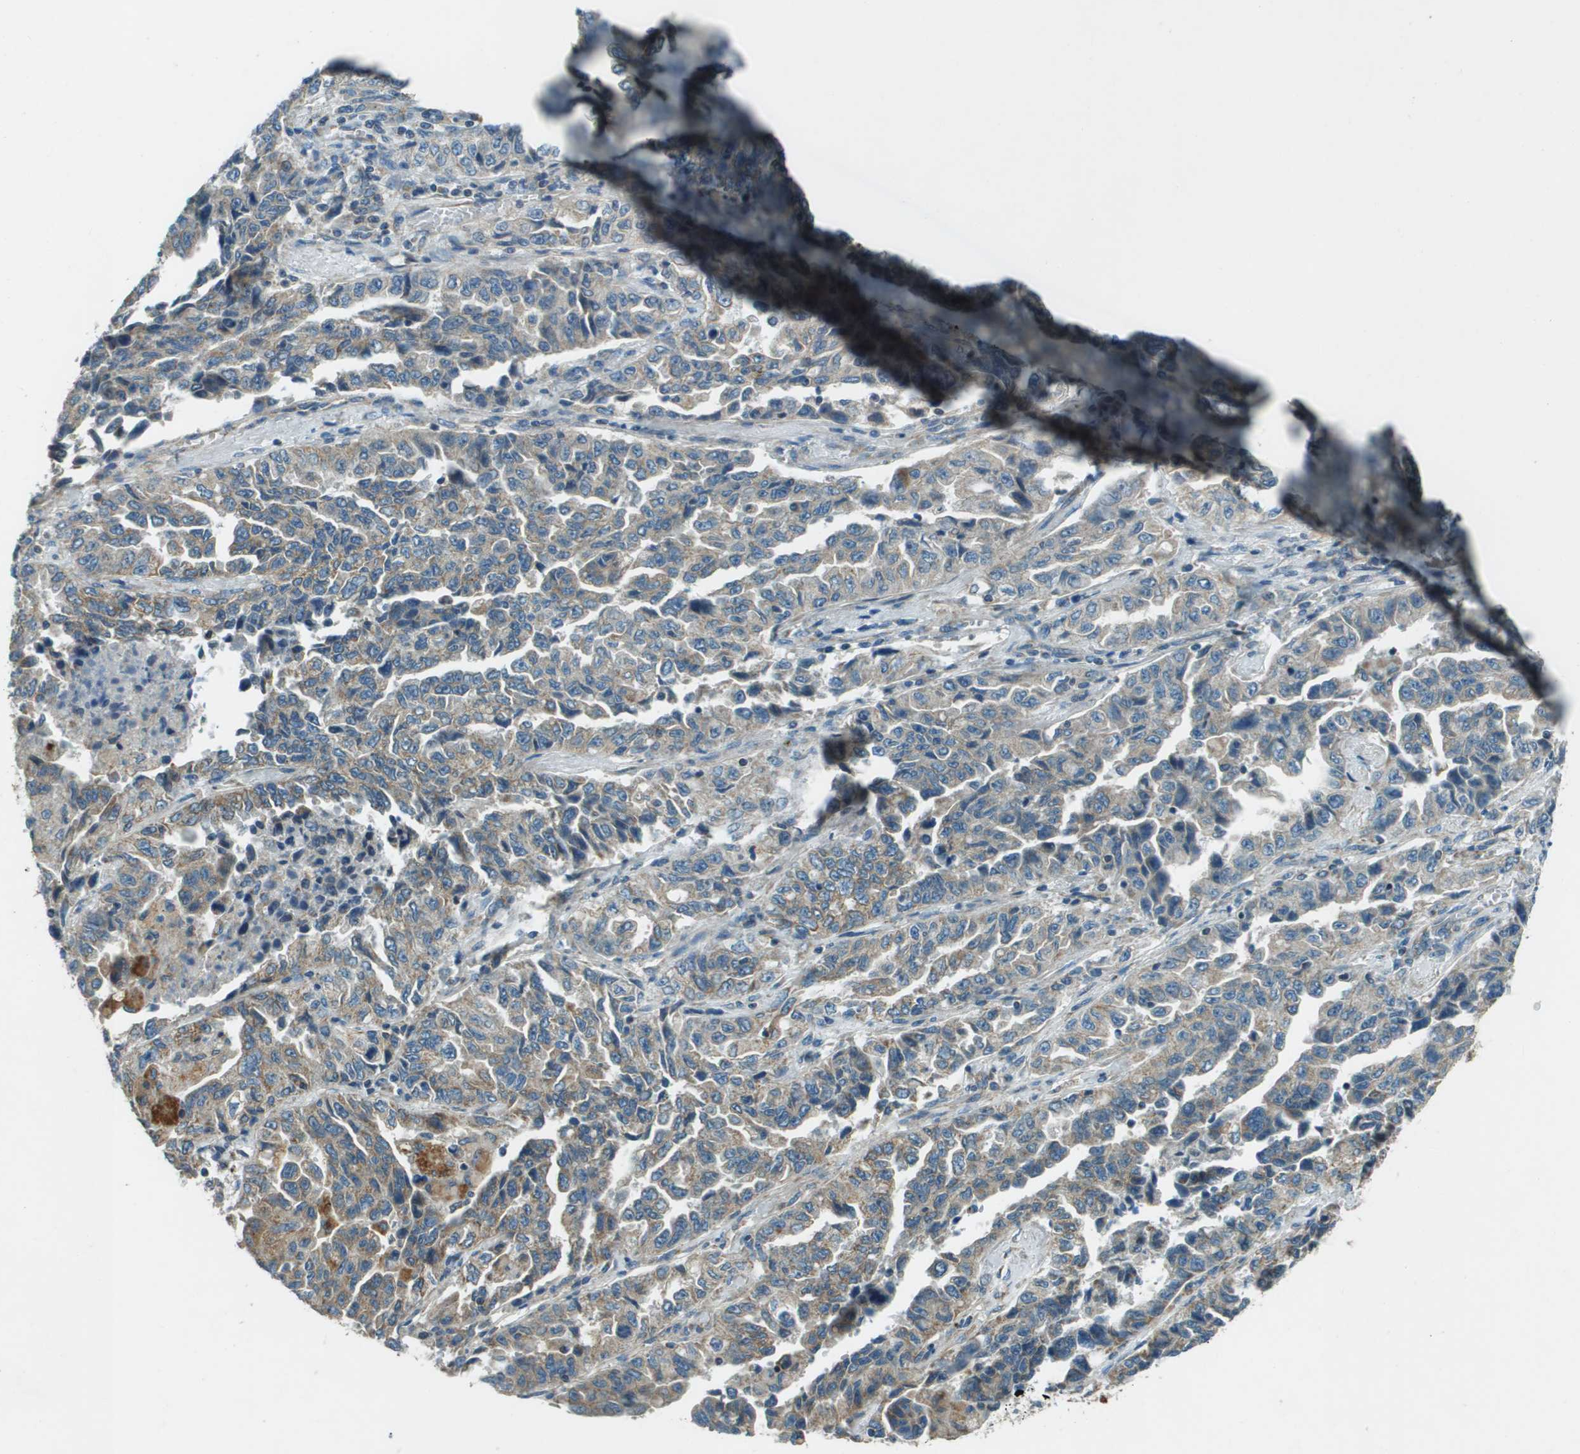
{"staining": {"intensity": "weak", "quantity": ">75%", "location": "cytoplasmic/membranous"}, "tissue": "lung cancer", "cell_type": "Tumor cells", "image_type": "cancer", "snomed": [{"axis": "morphology", "description": "Adenocarcinoma, NOS"}, {"axis": "topography", "description": "Lung"}], "caption": "A low amount of weak cytoplasmic/membranous positivity is appreciated in about >75% of tumor cells in adenocarcinoma (lung) tissue. (DAB IHC, brown staining for protein, blue staining for nuclei).", "gene": "MIGA1", "patient": {"sex": "female", "age": 51}}